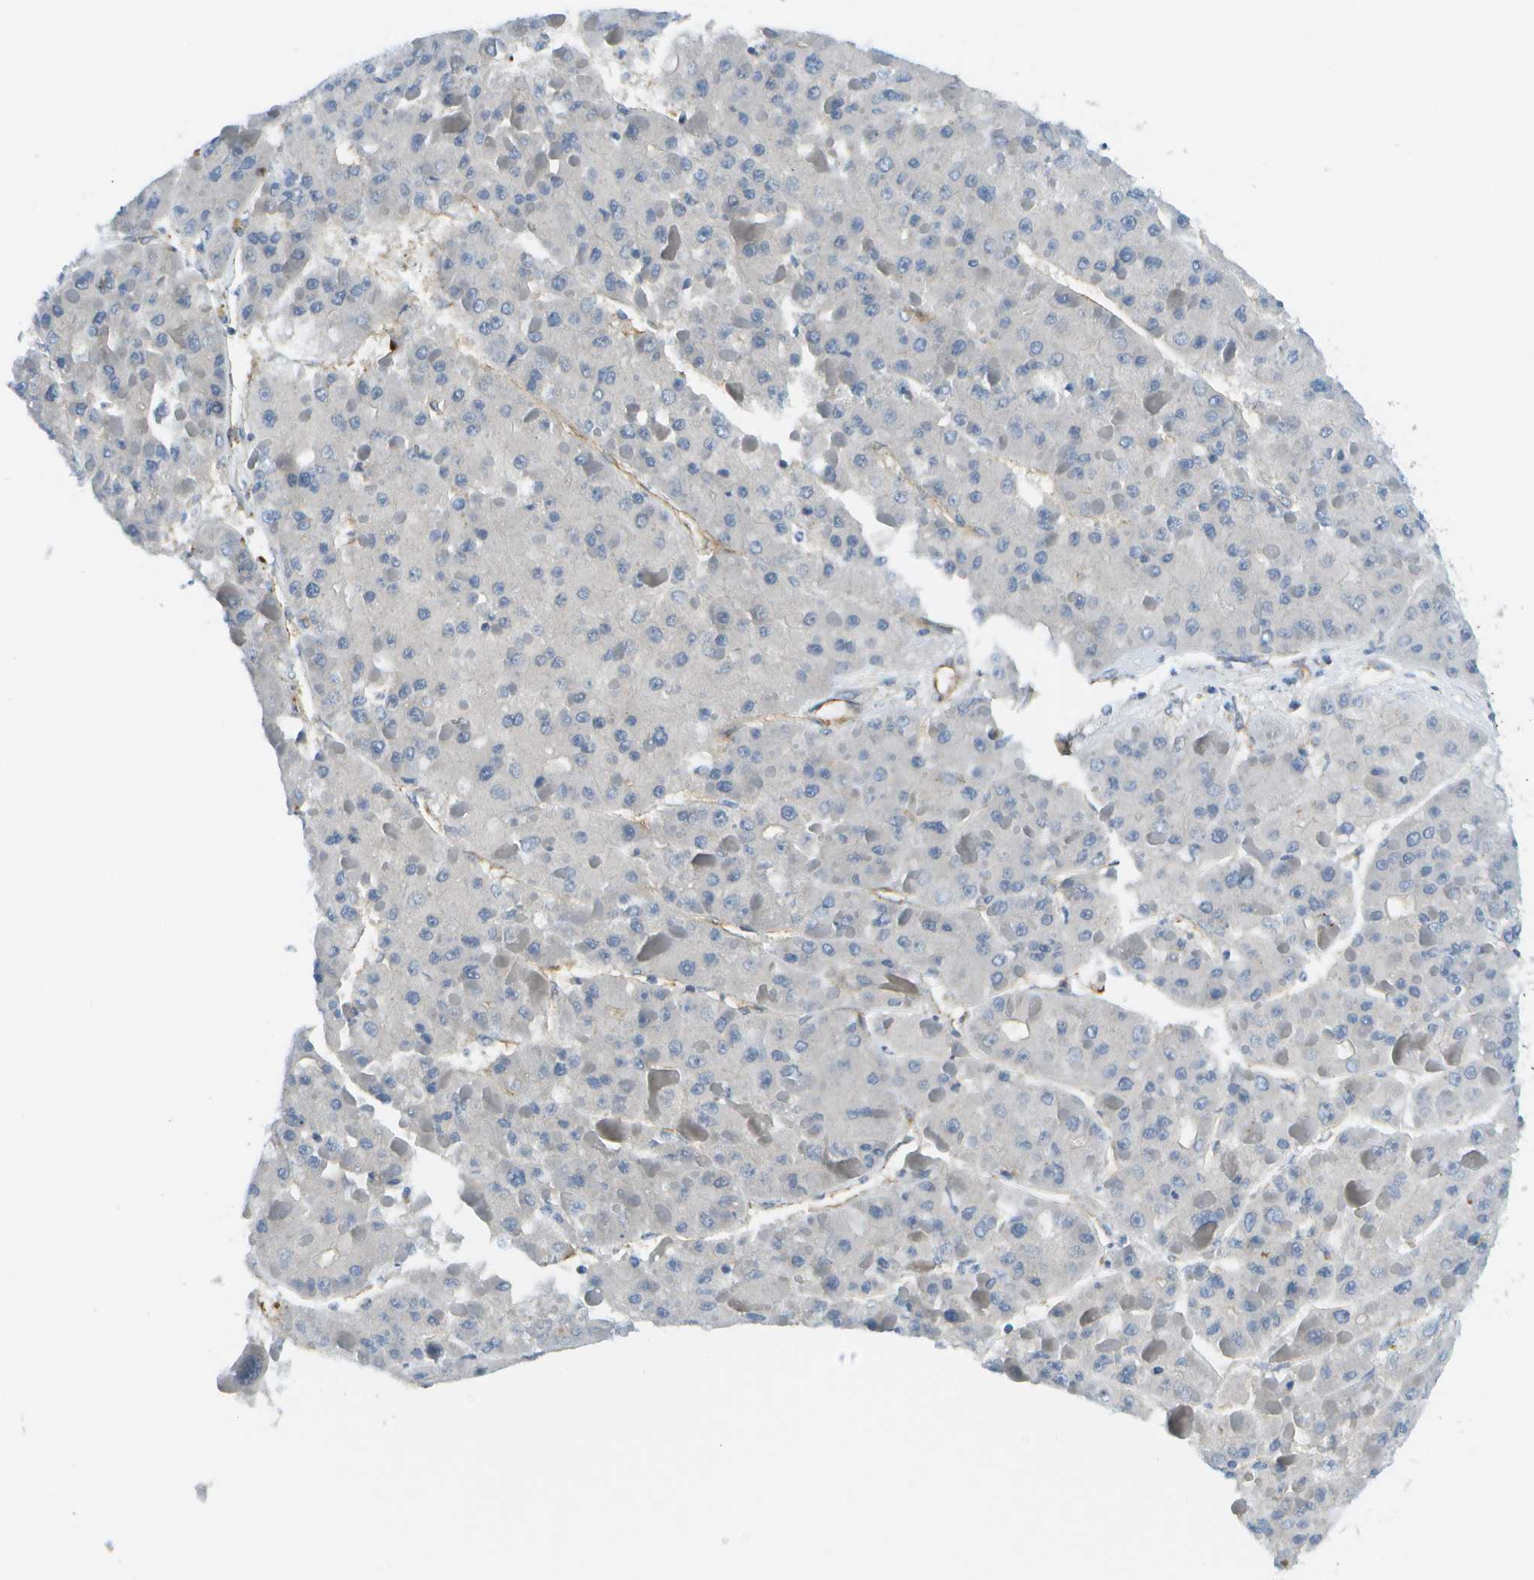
{"staining": {"intensity": "negative", "quantity": "none", "location": "none"}, "tissue": "liver cancer", "cell_type": "Tumor cells", "image_type": "cancer", "snomed": [{"axis": "morphology", "description": "Carcinoma, Hepatocellular, NOS"}, {"axis": "topography", "description": "Liver"}], "caption": "Immunohistochemical staining of liver cancer displays no significant staining in tumor cells.", "gene": "KIAA0040", "patient": {"sex": "female", "age": 73}}